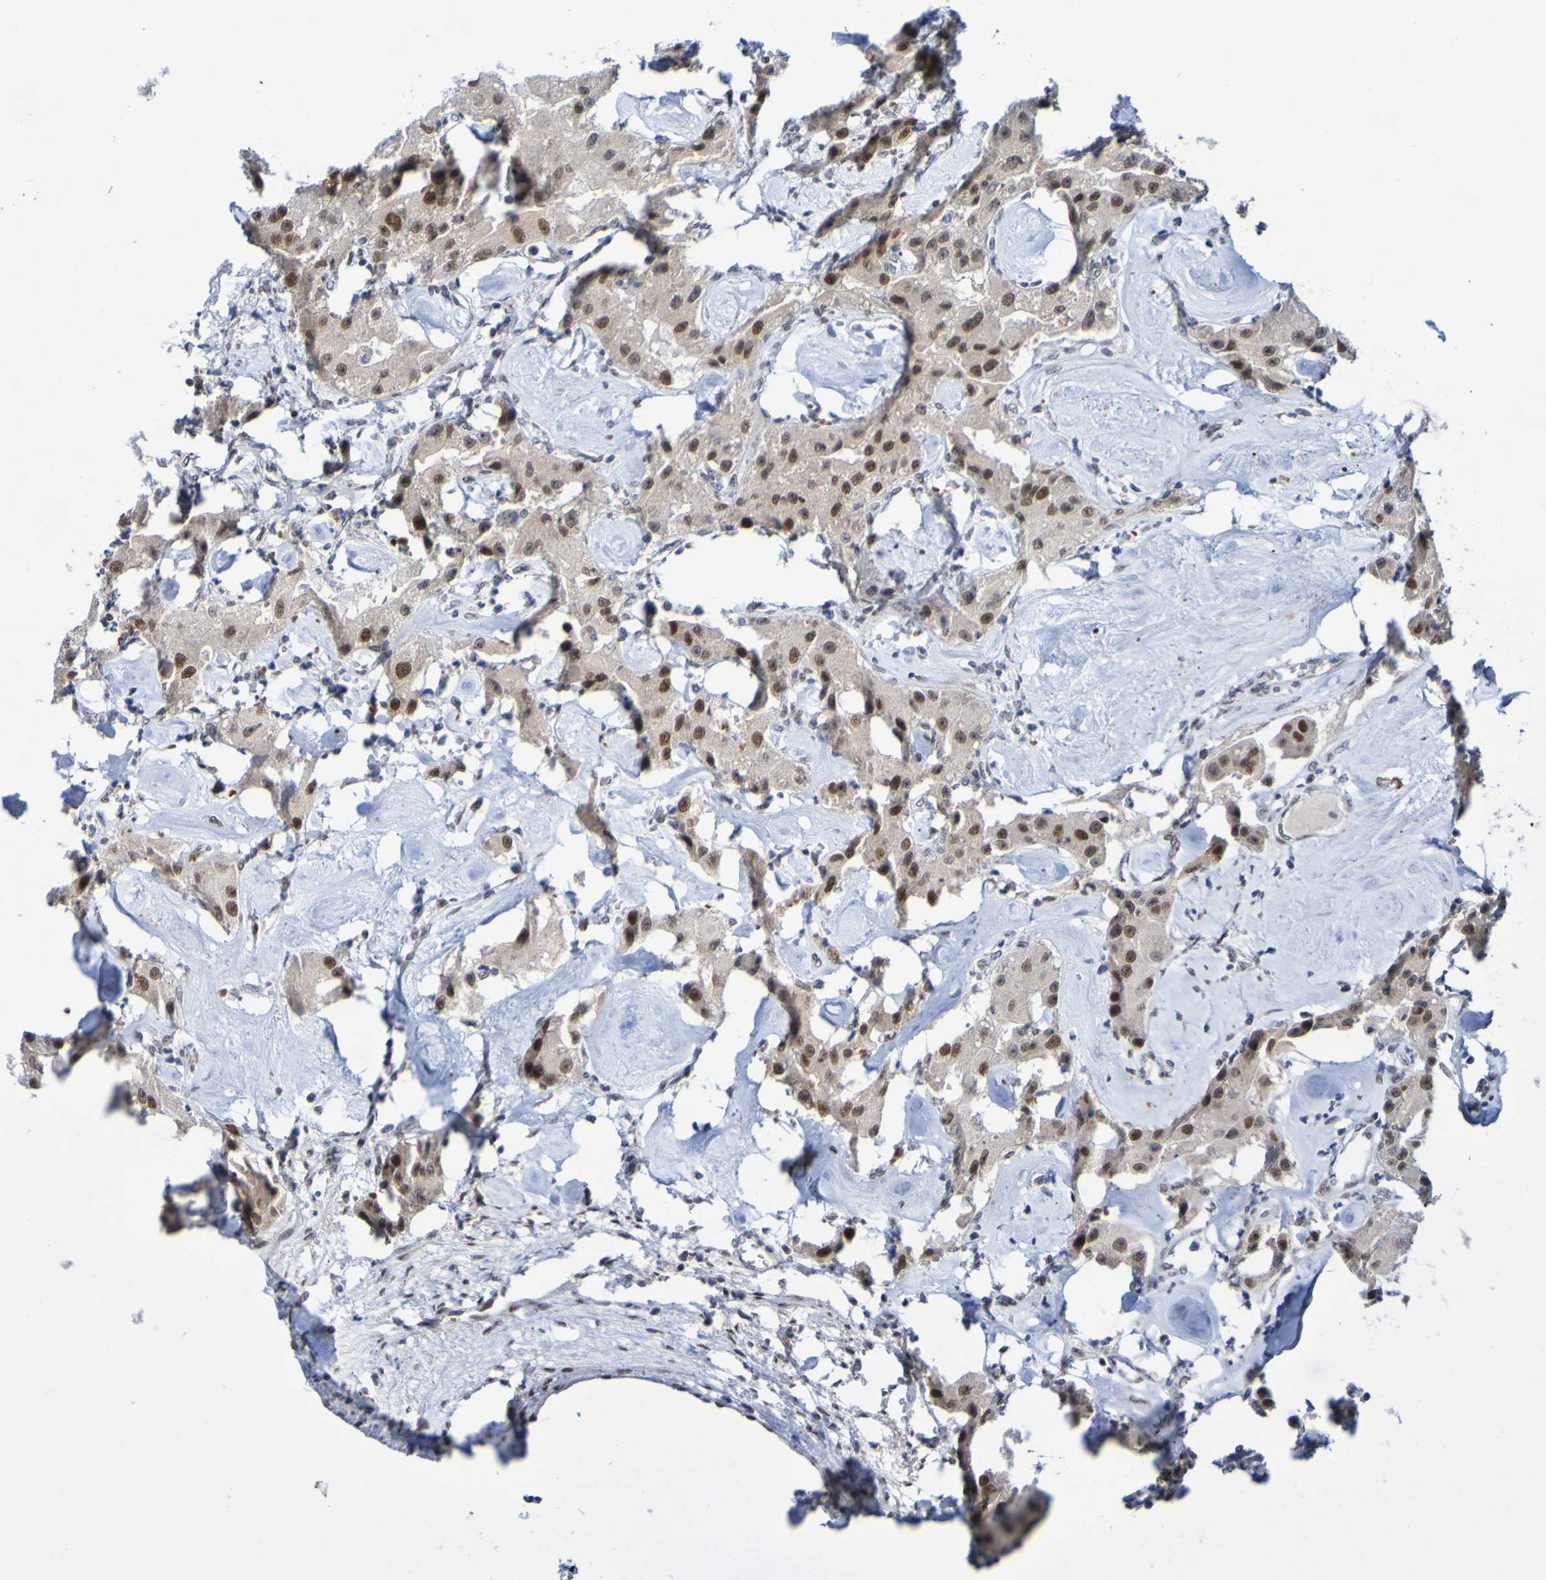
{"staining": {"intensity": "strong", "quantity": ">75%", "location": "nuclear"}, "tissue": "carcinoid", "cell_type": "Tumor cells", "image_type": "cancer", "snomed": [{"axis": "morphology", "description": "Carcinoid, malignant, NOS"}, {"axis": "topography", "description": "Pancreas"}], "caption": "Immunohistochemistry (IHC) image of neoplastic tissue: human malignant carcinoid stained using immunohistochemistry (IHC) demonstrates high levels of strong protein expression localized specifically in the nuclear of tumor cells, appearing as a nuclear brown color.", "gene": "PCGF1", "patient": {"sex": "male", "age": 41}}